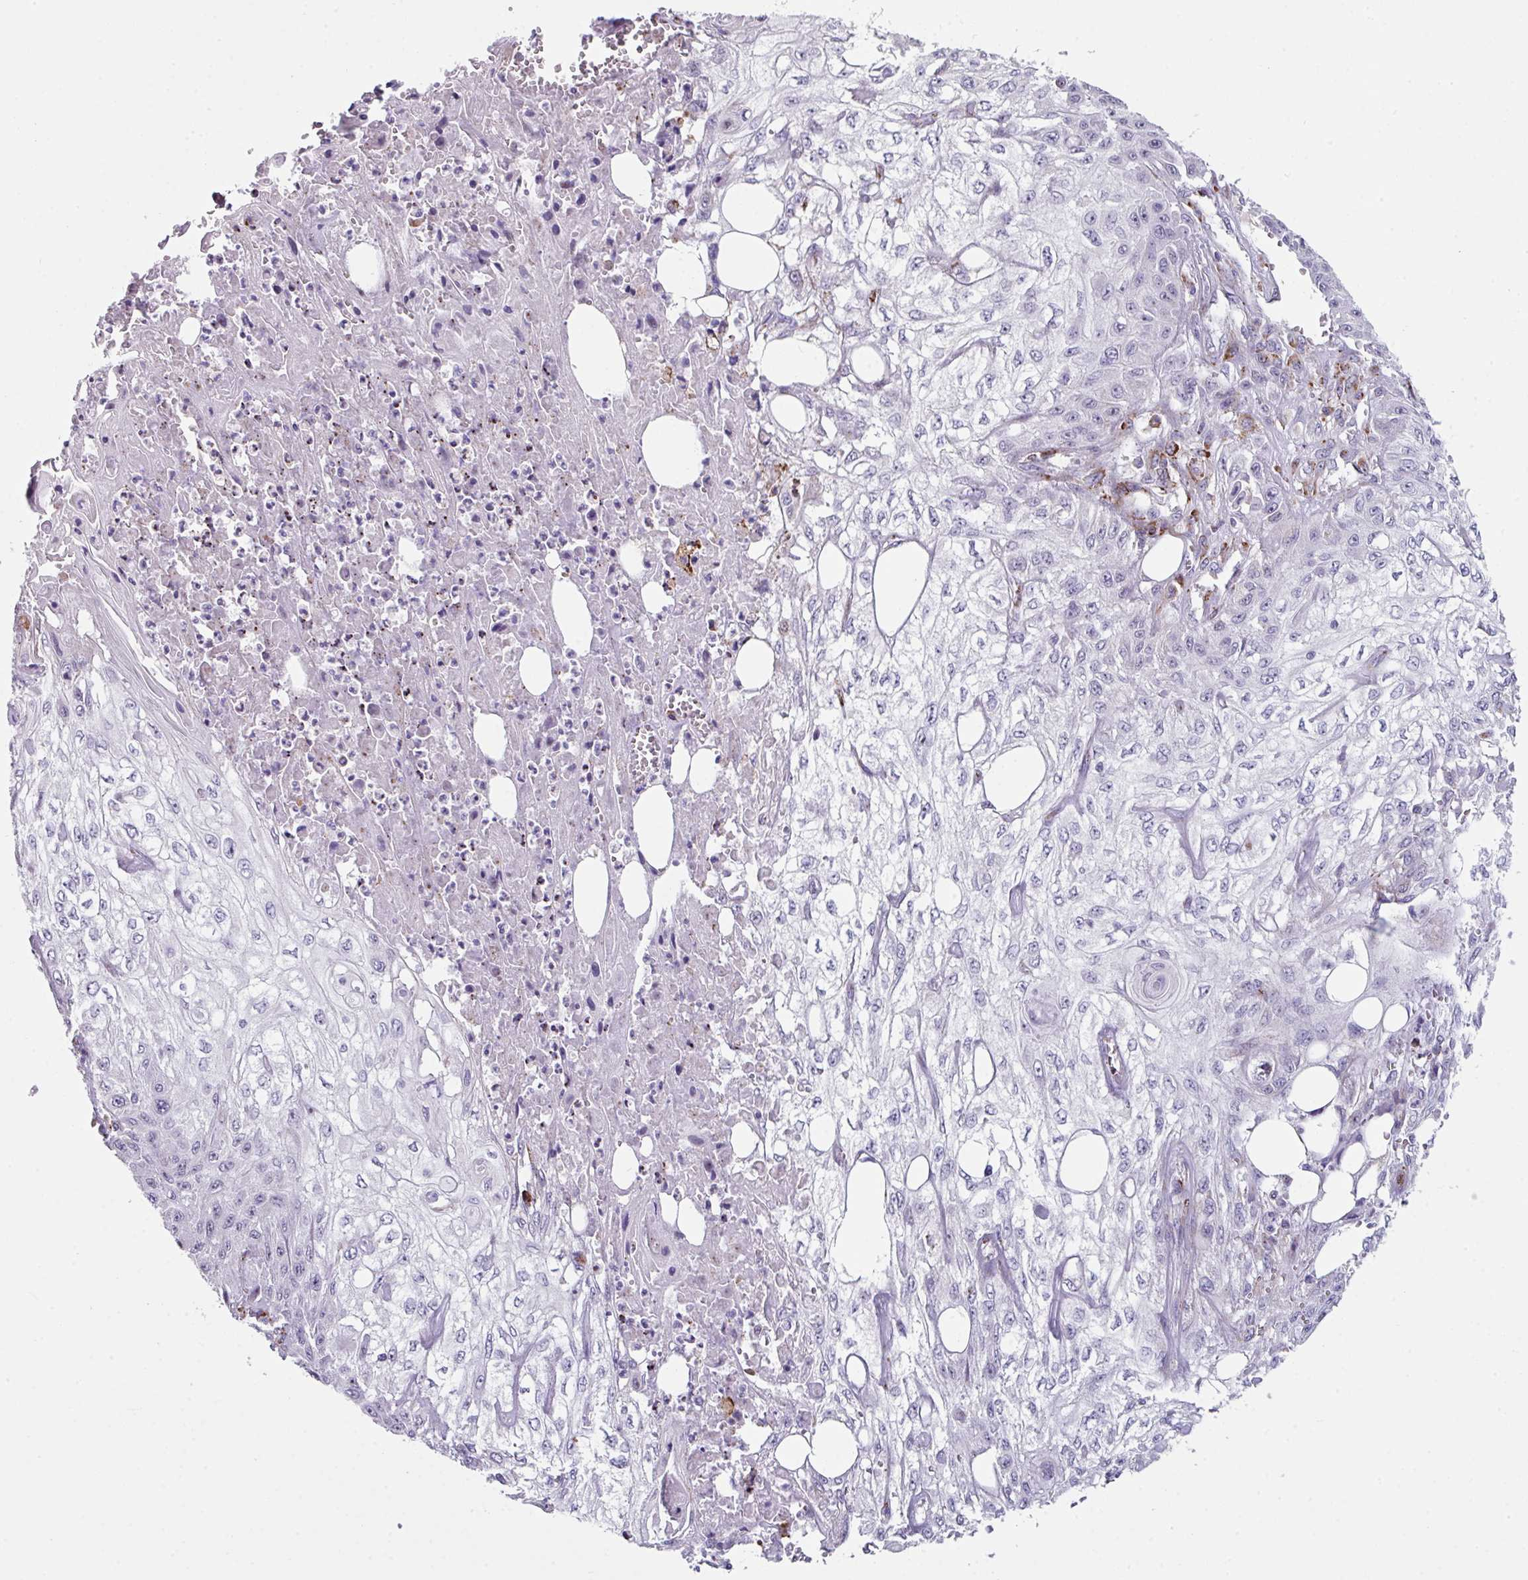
{"staining": {"intensity": "negative", "quantity": "none", "location": "none"}, "tissue": "skin cancer", "cell_type": "Tumor cells", "image_type": "cancer", "snomed": [{"axis": "morphology", "description": "Squamous cell carcinoma, NOS"}, {"axis": "morphology", "description": "Squamous cell carcinoma, metastatic, NOS"}, {"axis": "topography", "description": "Skin"}, {"axis": "topography", "description": "Lymph node"}], "caption": "Histopathology image shows no protein expression in tumor cells of skin squamous cell carcinoma tissue.", "gene": "BMS1", "patient": {"sex": "male", "age": 75}}